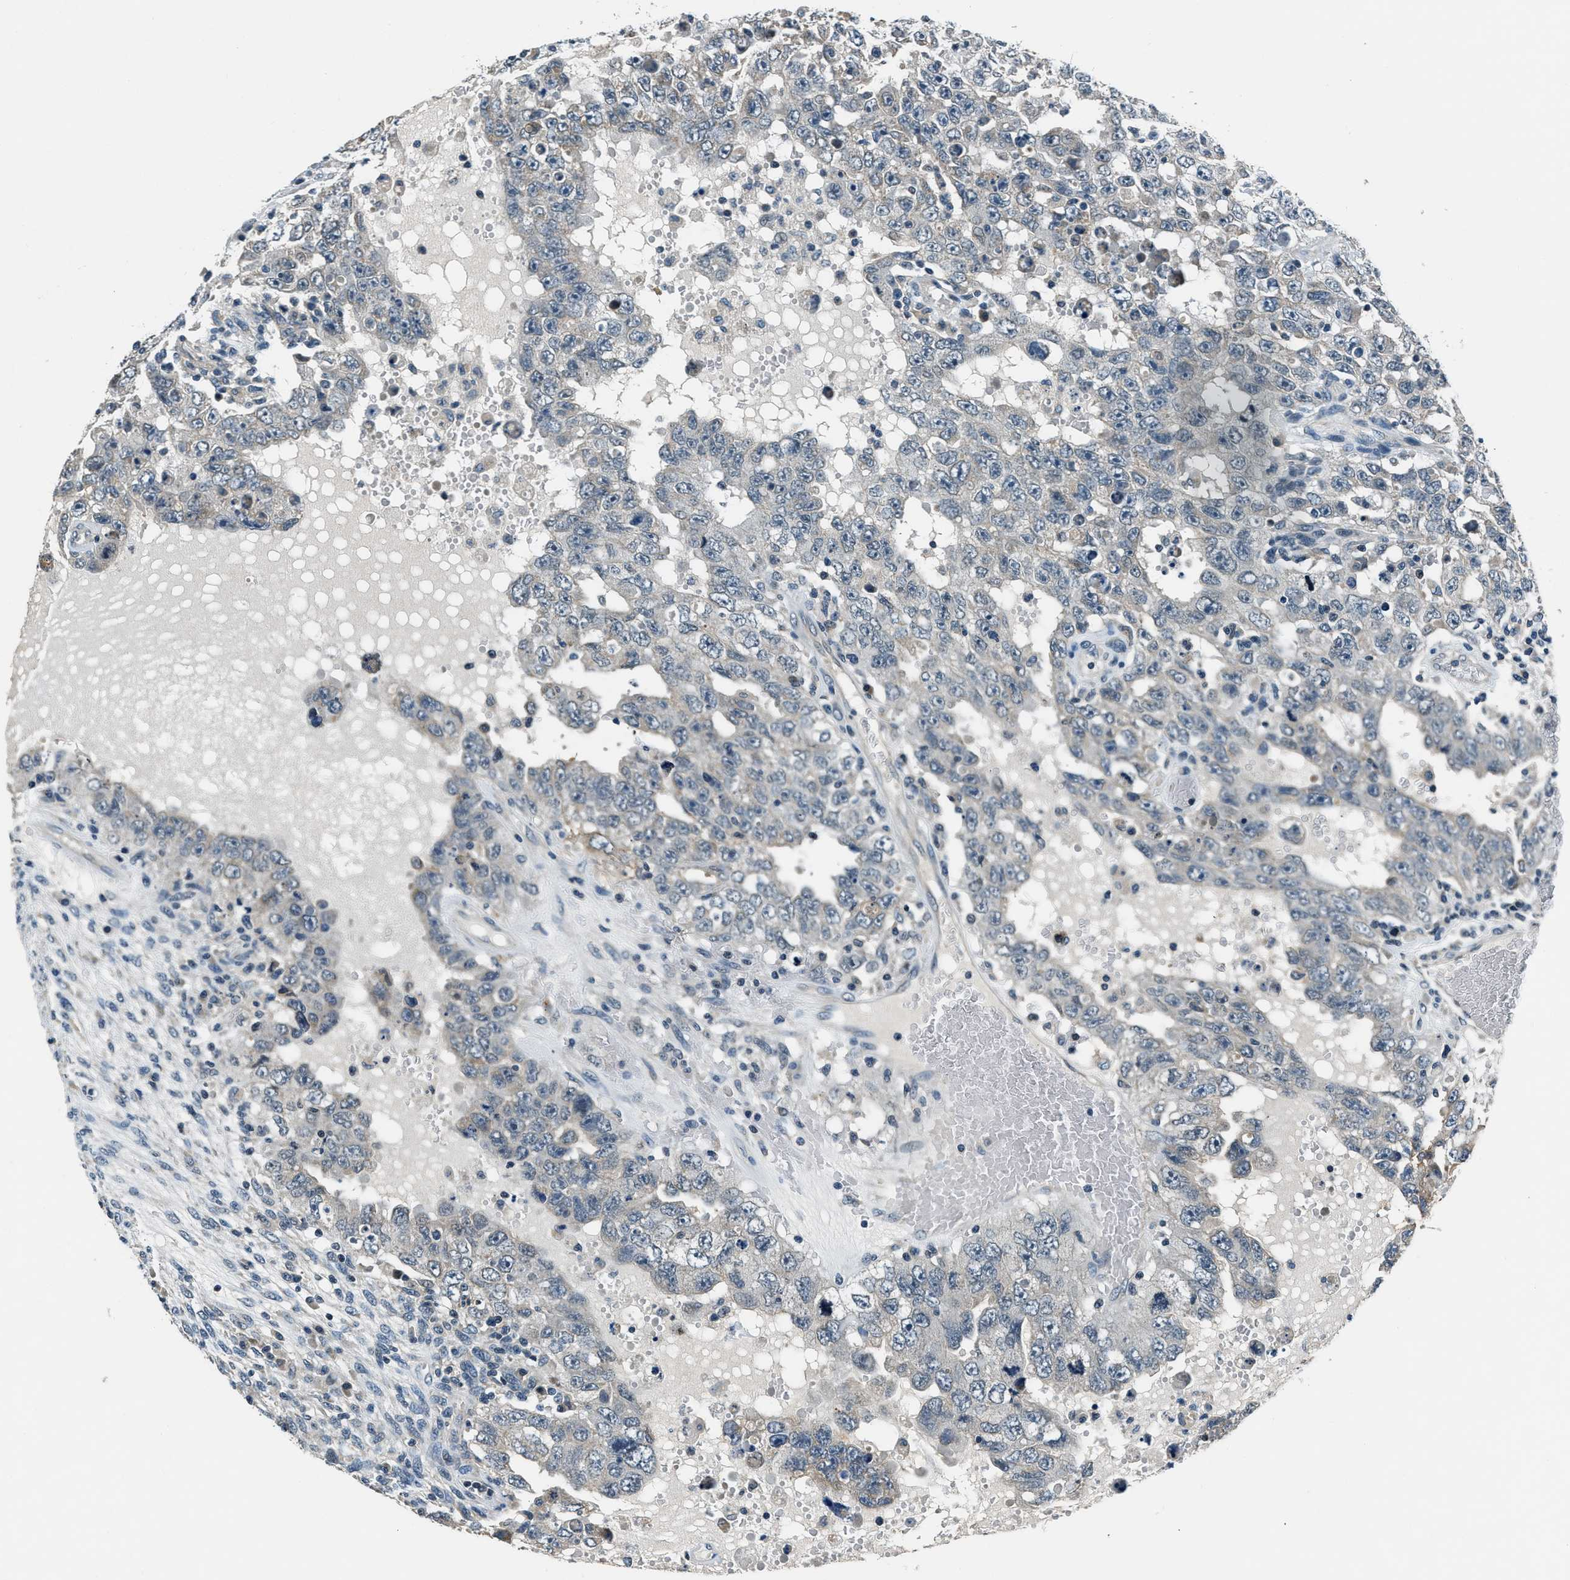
{"staining": {"intensity": "weak", "quantity": "<25%", "location": "cytoplasmic/membranous"}, "tissue": "testis cancer", "cell_type": "Tumor cells", "image_type": "cancer", "snomed": [{"axis": "morphology", "description": "Carcinoma, Embryonal, NOS"}, {"axis": "topography", "description": "Testis"}], "caption": "Protein analysis of testis cancer reveals no significant positivity in tumor cells.", "gene": "NME8", "patient": {"sex": "male", "age": 26}}